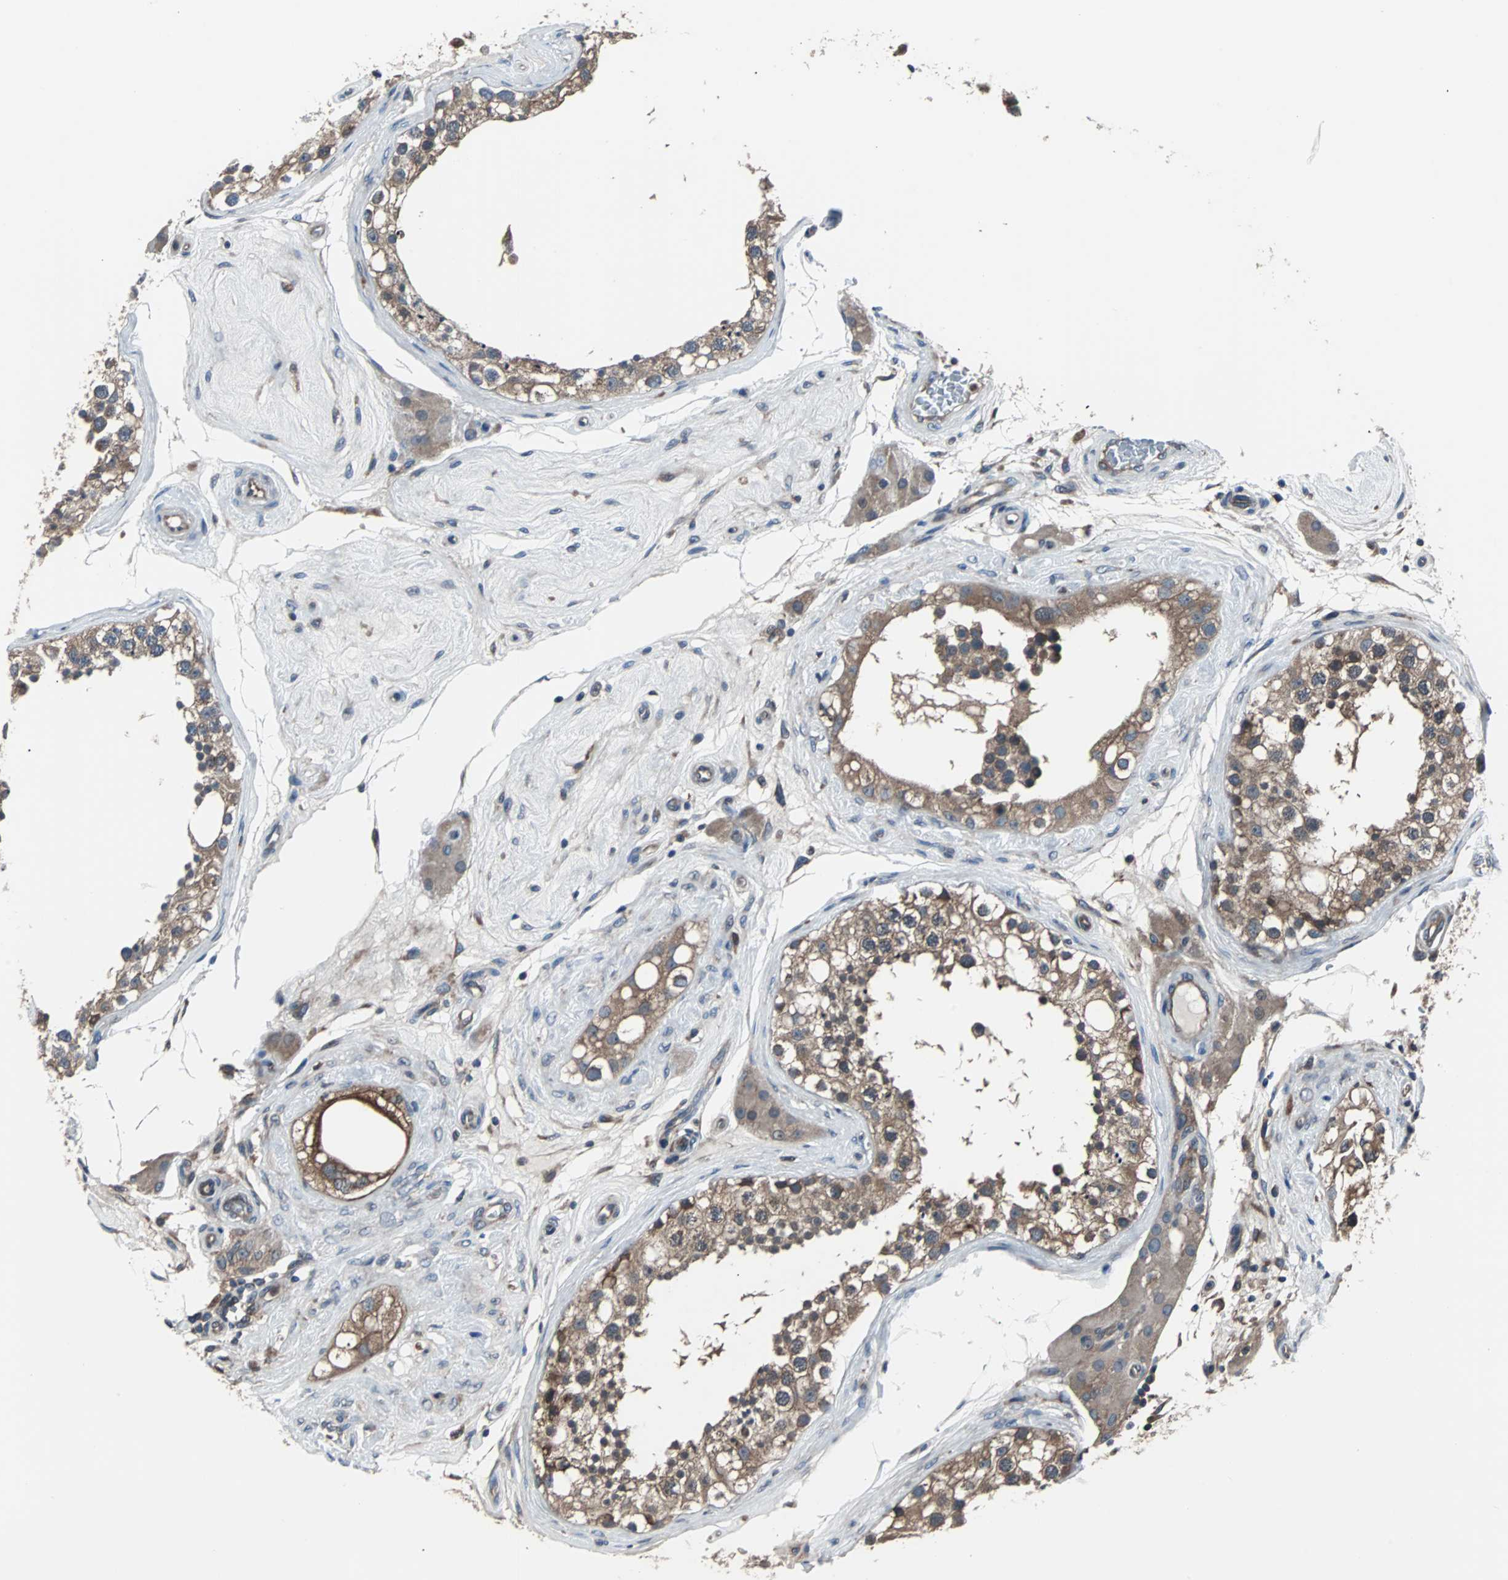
{"staining": {"intensity": "moderate", "quantity": ">75%", "location": "cytoplasmic/membranous,nuclear"}, "tissue": "testis", "cell_type": "Cells in seminiferous ducts", "image_type": "normal", "snomed": [{"axis": "morphology", "description": "Normal tissue, NOS"}, {"axis": "topography", "description": "Testis"}], "caption": "Immunohistochemical staining of unremarkable human testis exhibits moderate cytoplasmic/membranous,nuclear protein staining in about >75% of cells in seminiferous ducts.", "gene": "PAK1", "patient": {"sex": "male", "age": 68}}